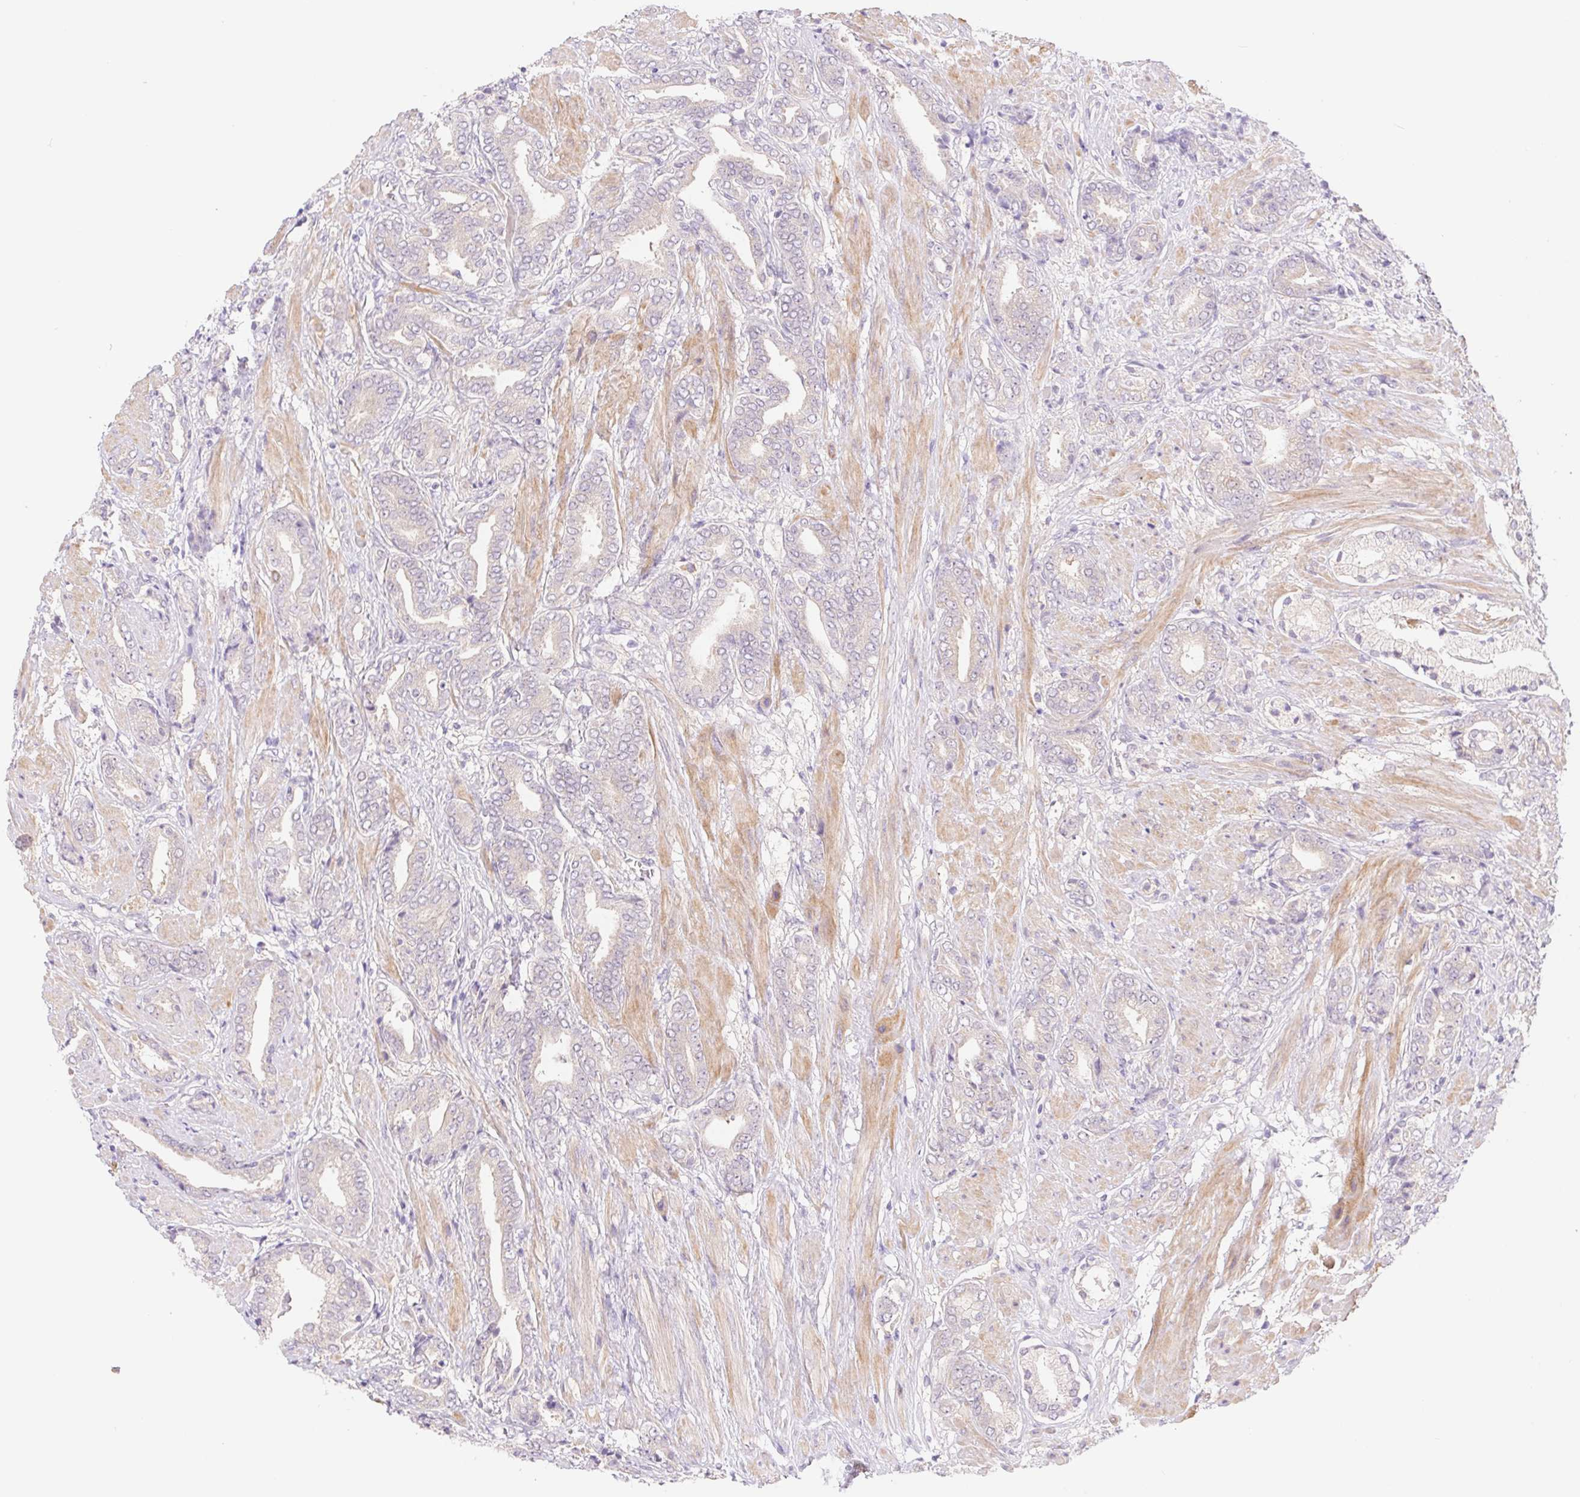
{"staining": {"intensity": "negative", "quantity": "none", "location": "none"}, "tissue": "prostate cancer", "cell_type": "Tumor cells", "image_type": "cancer", "snomed": [{"axis": "morphology", "description": "Adenocarcinoma, High grade"}, {"axis": "topography", "description": "Prostate"}], "caption": "Prostate adenocarcinoma (high-grade) was stained to show a protein in brown. There is no significant staining in tumor cells.", "gene": "DYNC2LI1", "patient": {"sex": "male", "age": 56}}